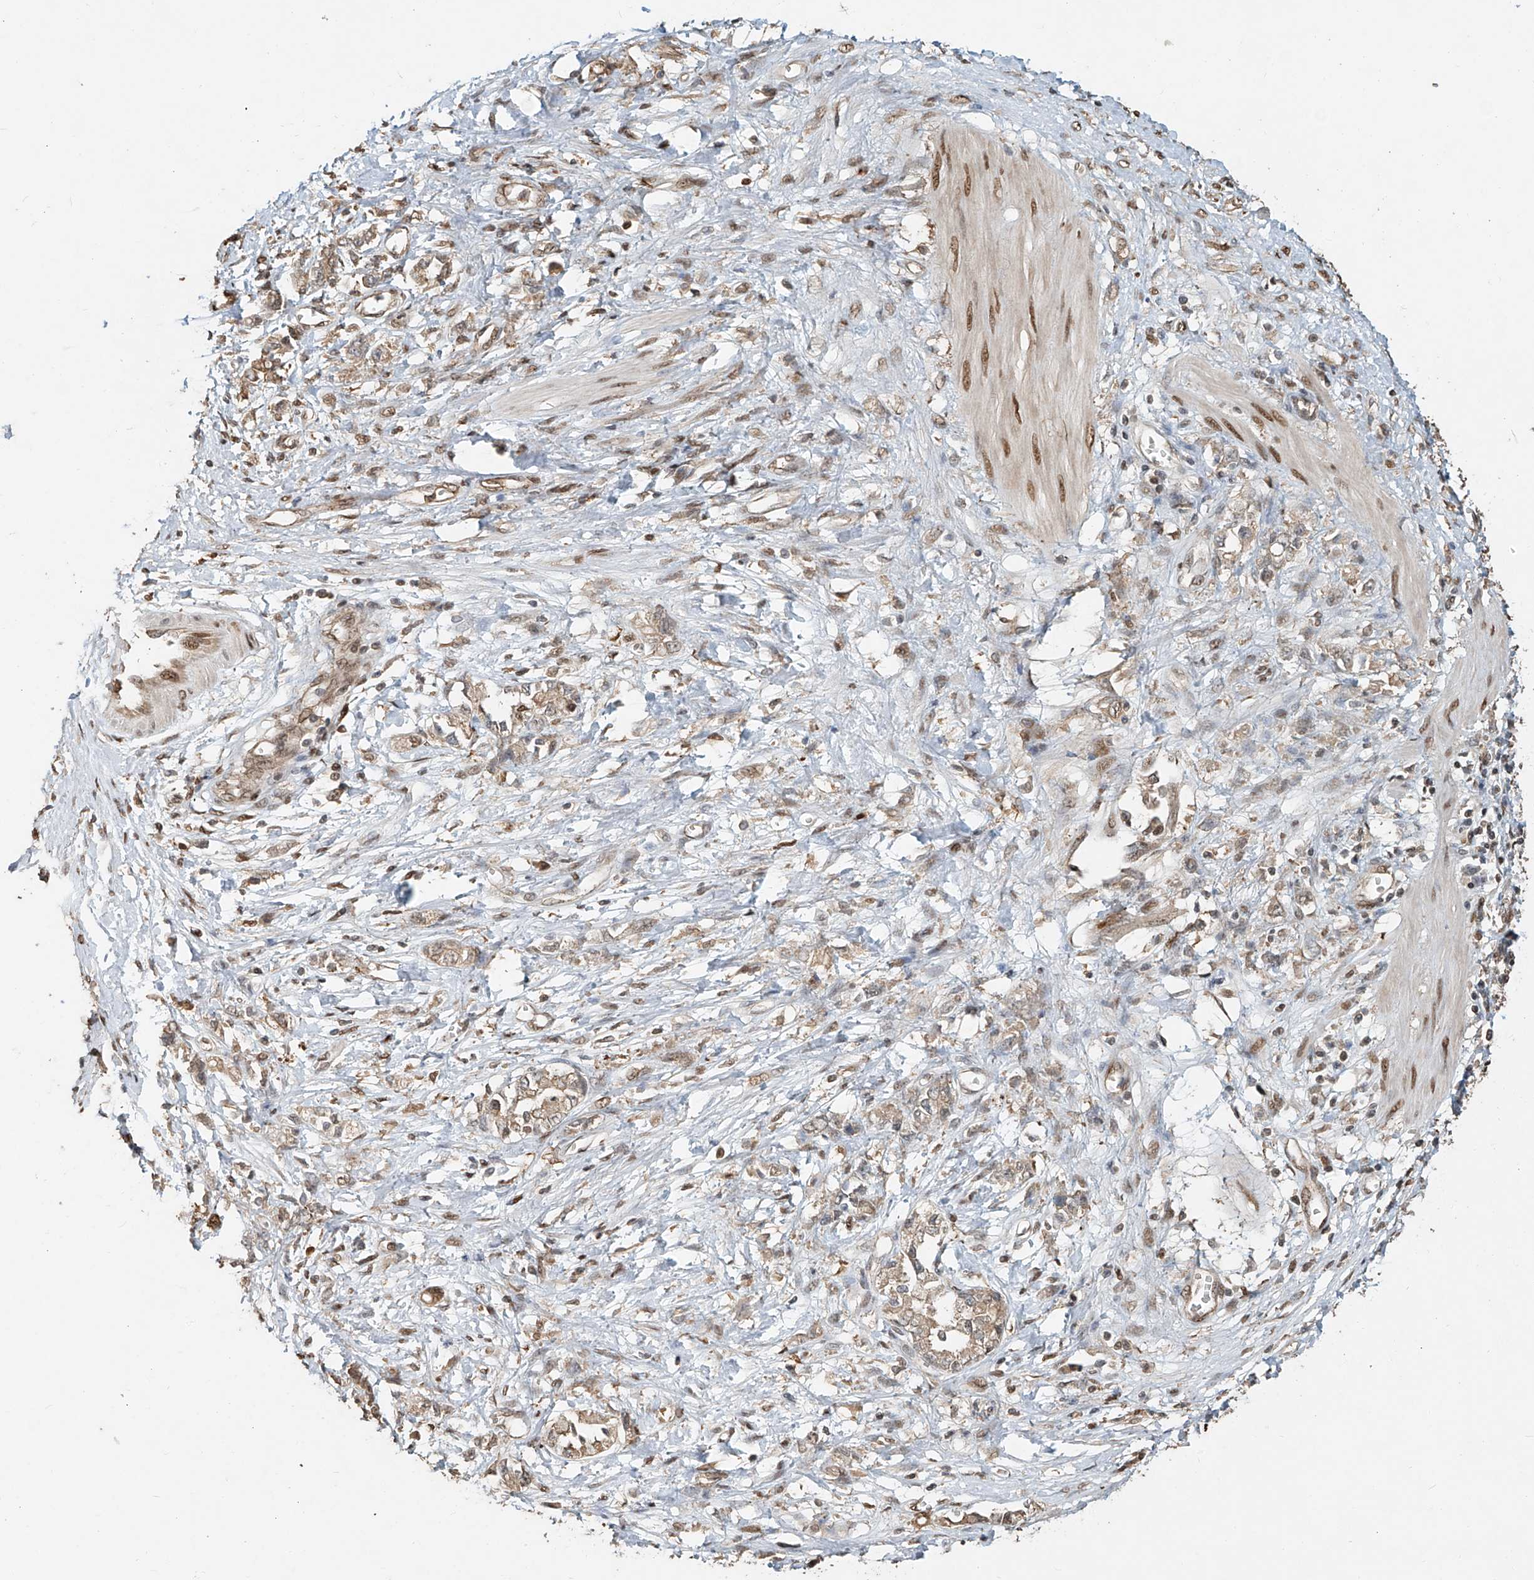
{"staining": {"intensity": "weak", "quantity": ">75%", "location": "cytoplasmic/membranous"}, "tissue": "stomach cancer", "cell_type": "Tumor cells", "image_type": "cancer", "snomed": [{"axis": "morphology", "description": "Adenocarcinoma, NOS"}, {"axis": "topography", "description": "Stomach"}], "caption": "High-power microscopy captured an IHC photomicrograph of stomach adenocarcinoma, revealing weak cytoplasmic/membranous positivity in about >75% of tumor cells.", "gene": "RMND1", "patient": {"sex": "female", "age": 76}}